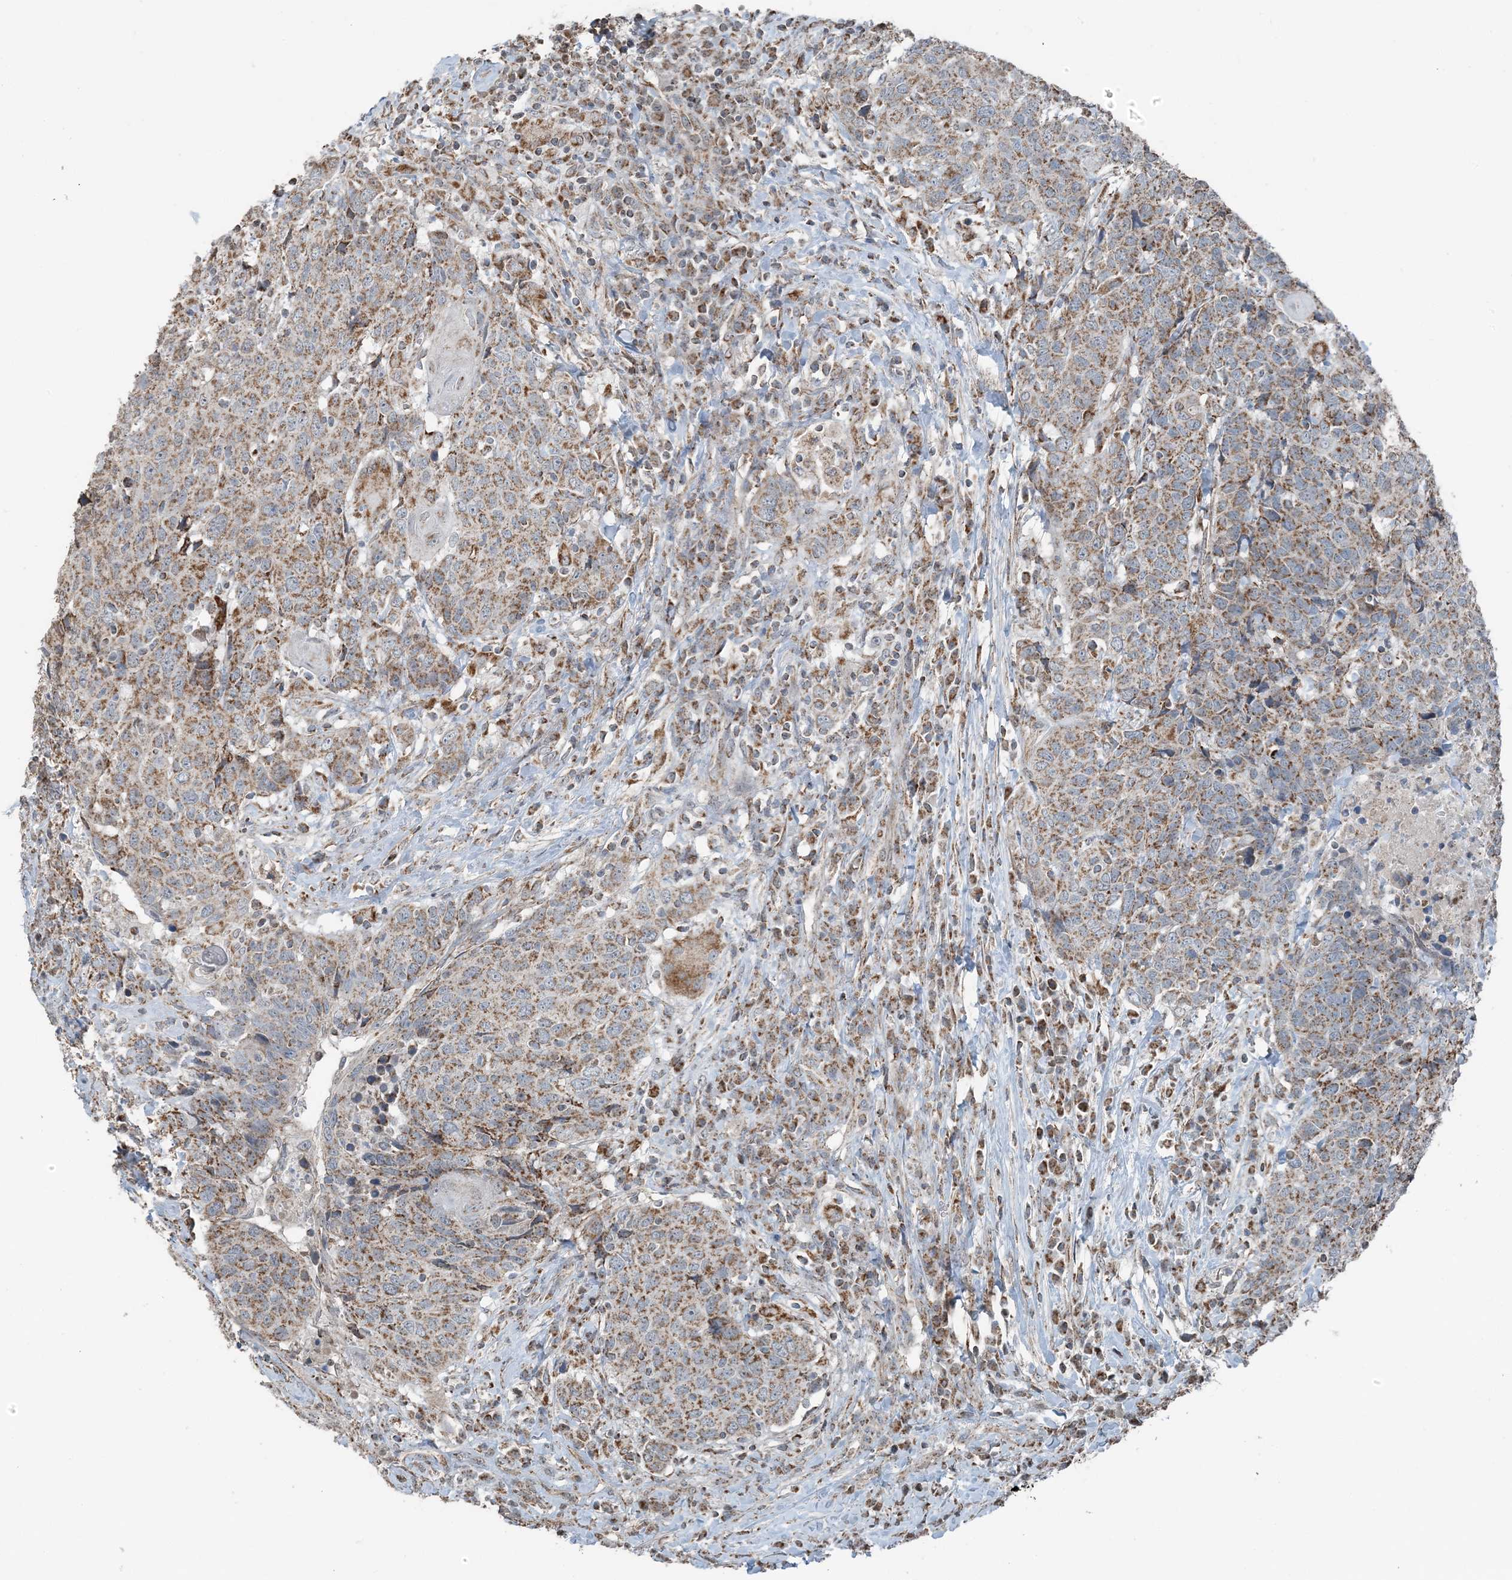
{"staining": {"intensity": "moderate", "quantity": ">75%", "location": "cytoplasmic/membranous"}, "tissue": "head and neck cancer", "cell_type": "Tumor cells", "image_type": "cancer", "snomed": [{"axis": "morphology", "description": "Squamous cell carcinoma, NOS"}, {"axis": "topography", "description": "Head-Neck"}], "caption": "This is an image of immunohistochemistry (IHC) staining of head and neck squamous cell carcinoma, which shows moderate staining in the cytoplasmic/membranous of tumor cells.", "gene": "PILRB", "patient": {"sex": "male", "age": 66}}